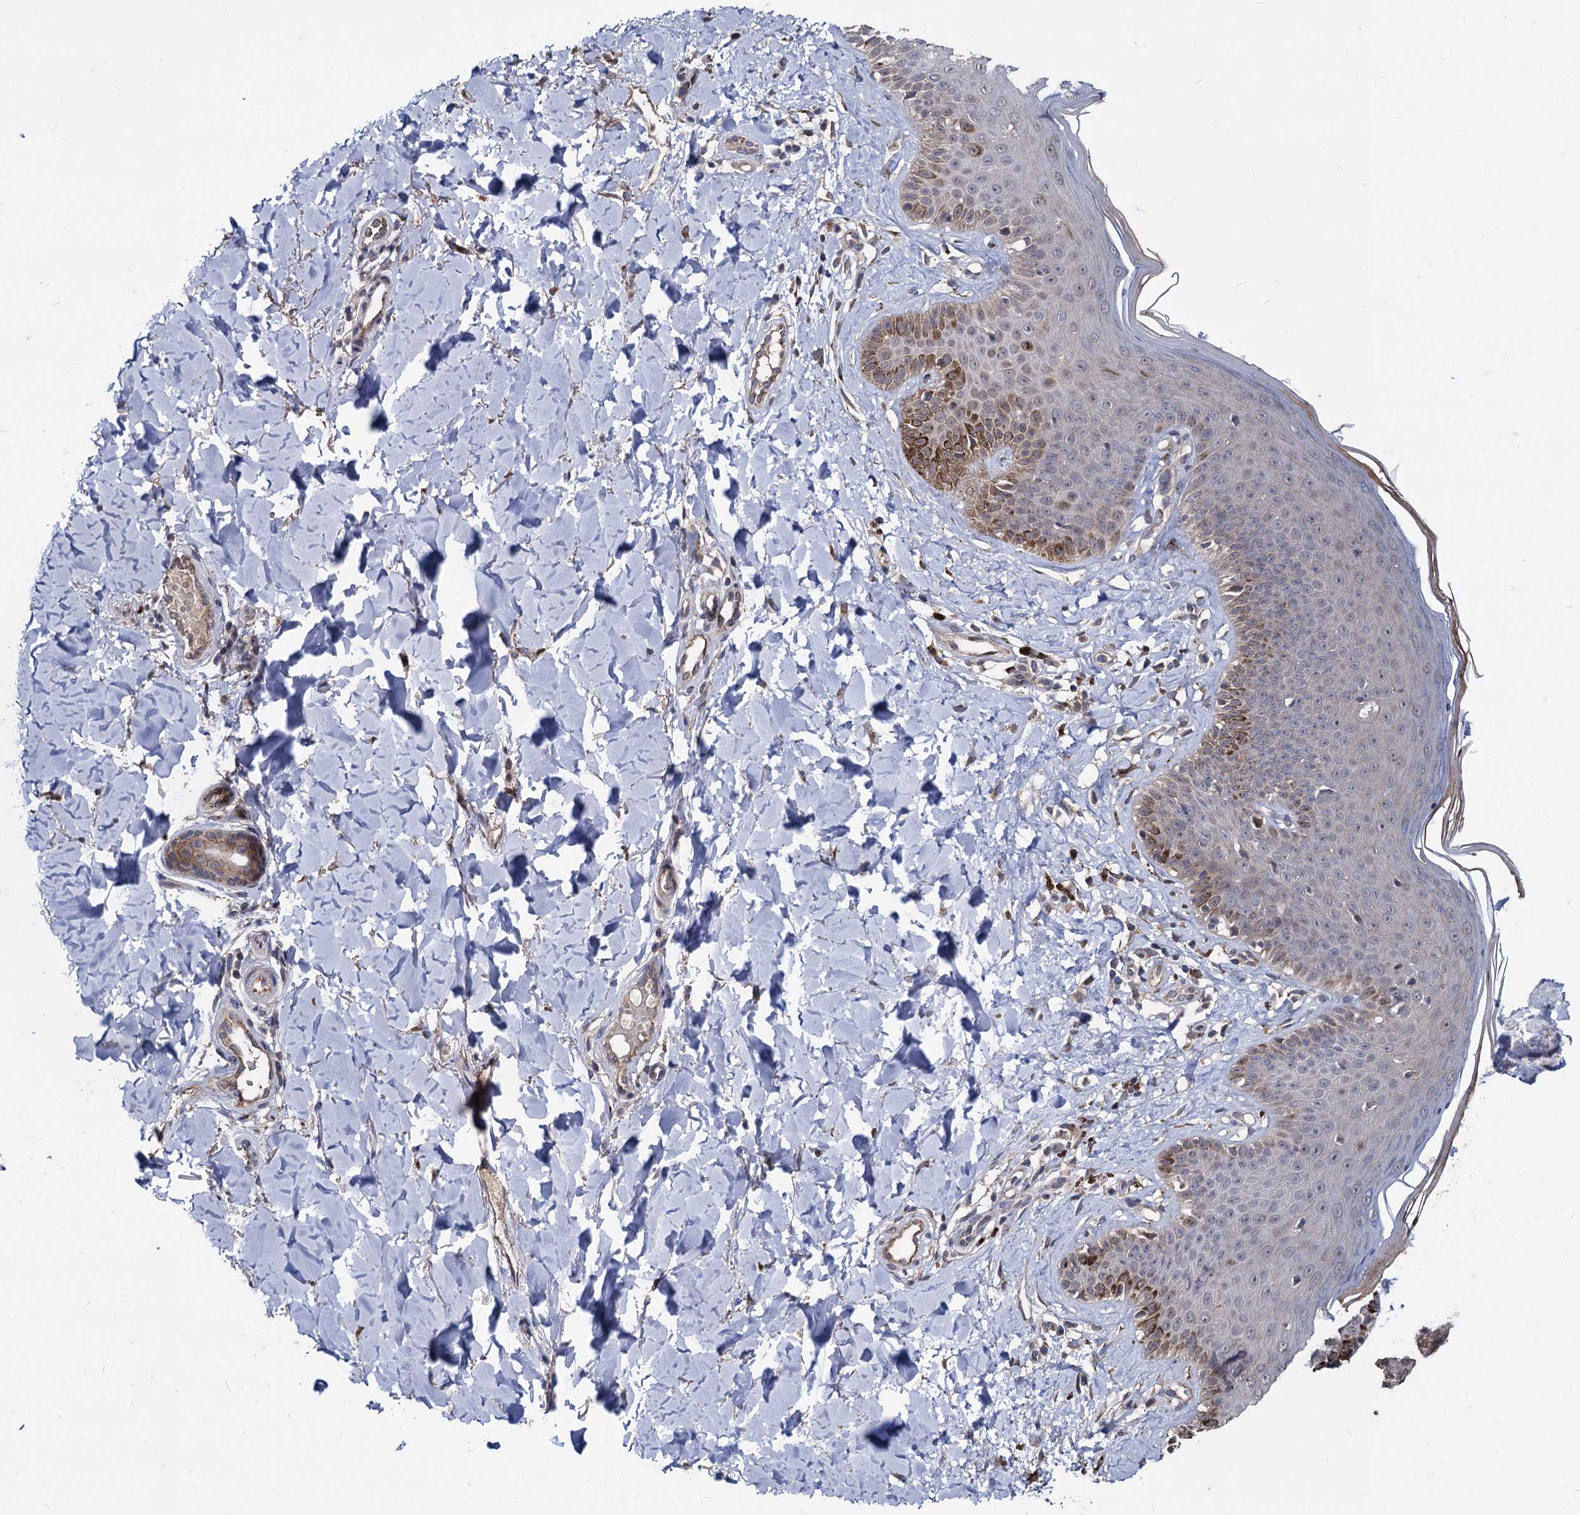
{"staining": {"intensity": "strong", "quantity": ">75%", "location": "cytoplasmic/membranous"}, "tissue": "skin", "cell_type": "Fibroblasts", "image_type": "normal", "snomed": [{"axis": "morphology", "description": "Normal tissue, NOS"}, {"axis": "topography", "description": "Skin"}], "caption": "Immunohistochemistry micrograph of normal skin: human skin stained using immunohistochemistry (IHC) reveals high levels of strong protein expression localized specifically in the cytoplasmic/membranous of fibroblasts, appearing as a cytoplasmic/membranous brown color.", "gene": "SMAGP", "patient": {"sex": "male", "age": 52}}